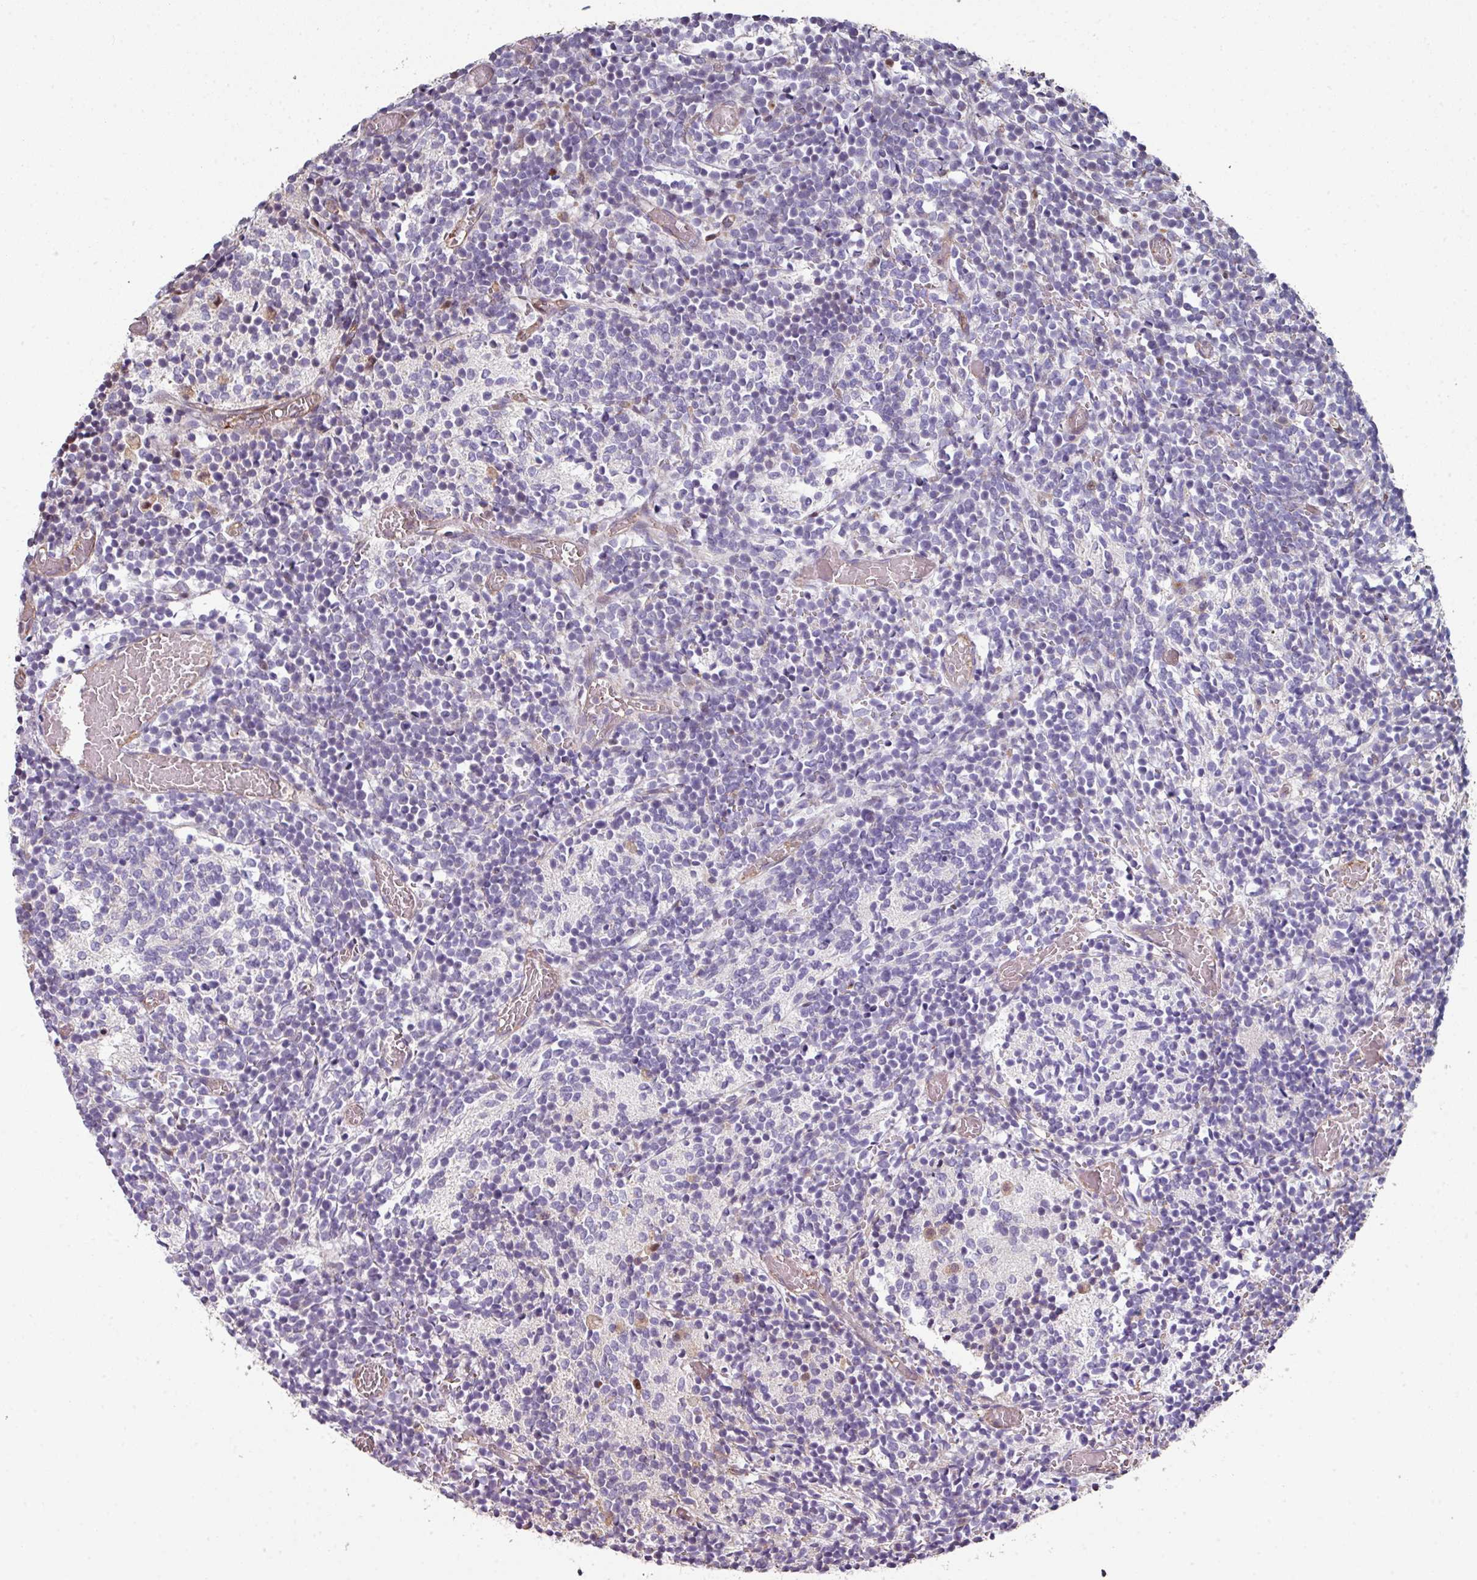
{"staining": {"intensity": "negative", "quantity": "none", "location": "none"}, "tissue": "glioma", "cell_type": "Tumor cells", "image_type": "cancer", "snomed": [{"axis": "morphology", "description": "Glioma, malignant, Low grade"}, {"axis": "topography", "description": "Brain"}], "caption": "Glioma was stained to show a protein in brown. There is no significant staining in tumor cells.", "gene": "ANO9", "patient": {"sex": "female", "age": 1}}